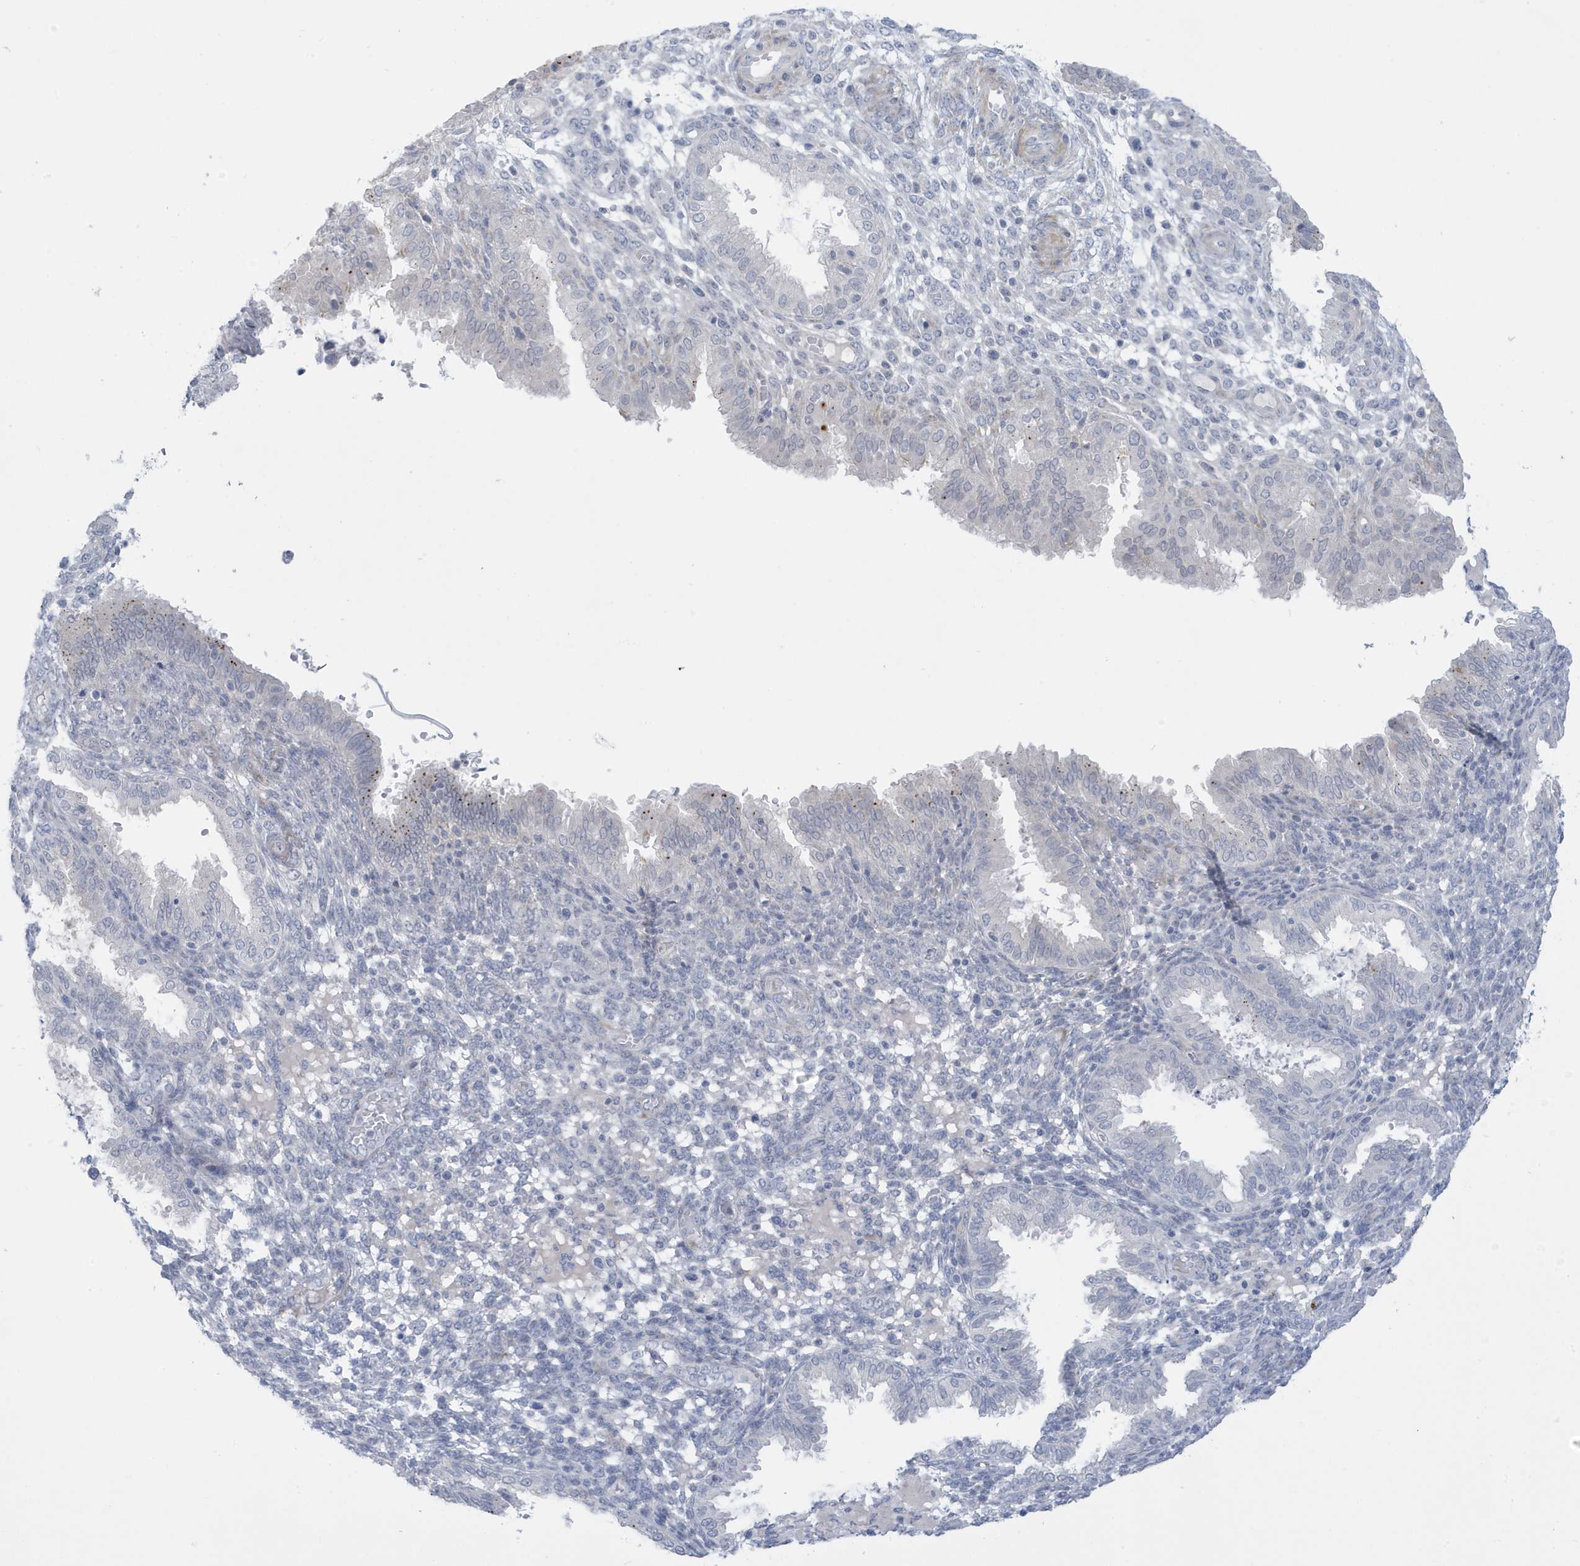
{"staining": {"intensity": "negative", "quantity": "none", "location": "none"}, "tissue": "endometrium", "cell_type": "Cells in endometrial stroma", "image_type": "normal", "snomed": [{"axis": "morphology", "description": "Normal tissue, NOS"}, {"axis": "topography", "description": "Endometrium"}], "caption": "The IHC histopathology image has no significant expression in cells in endometrial stroma of endometrium.", "gene": "PERM1", "patient": {"sex": "female", "age": 33}}